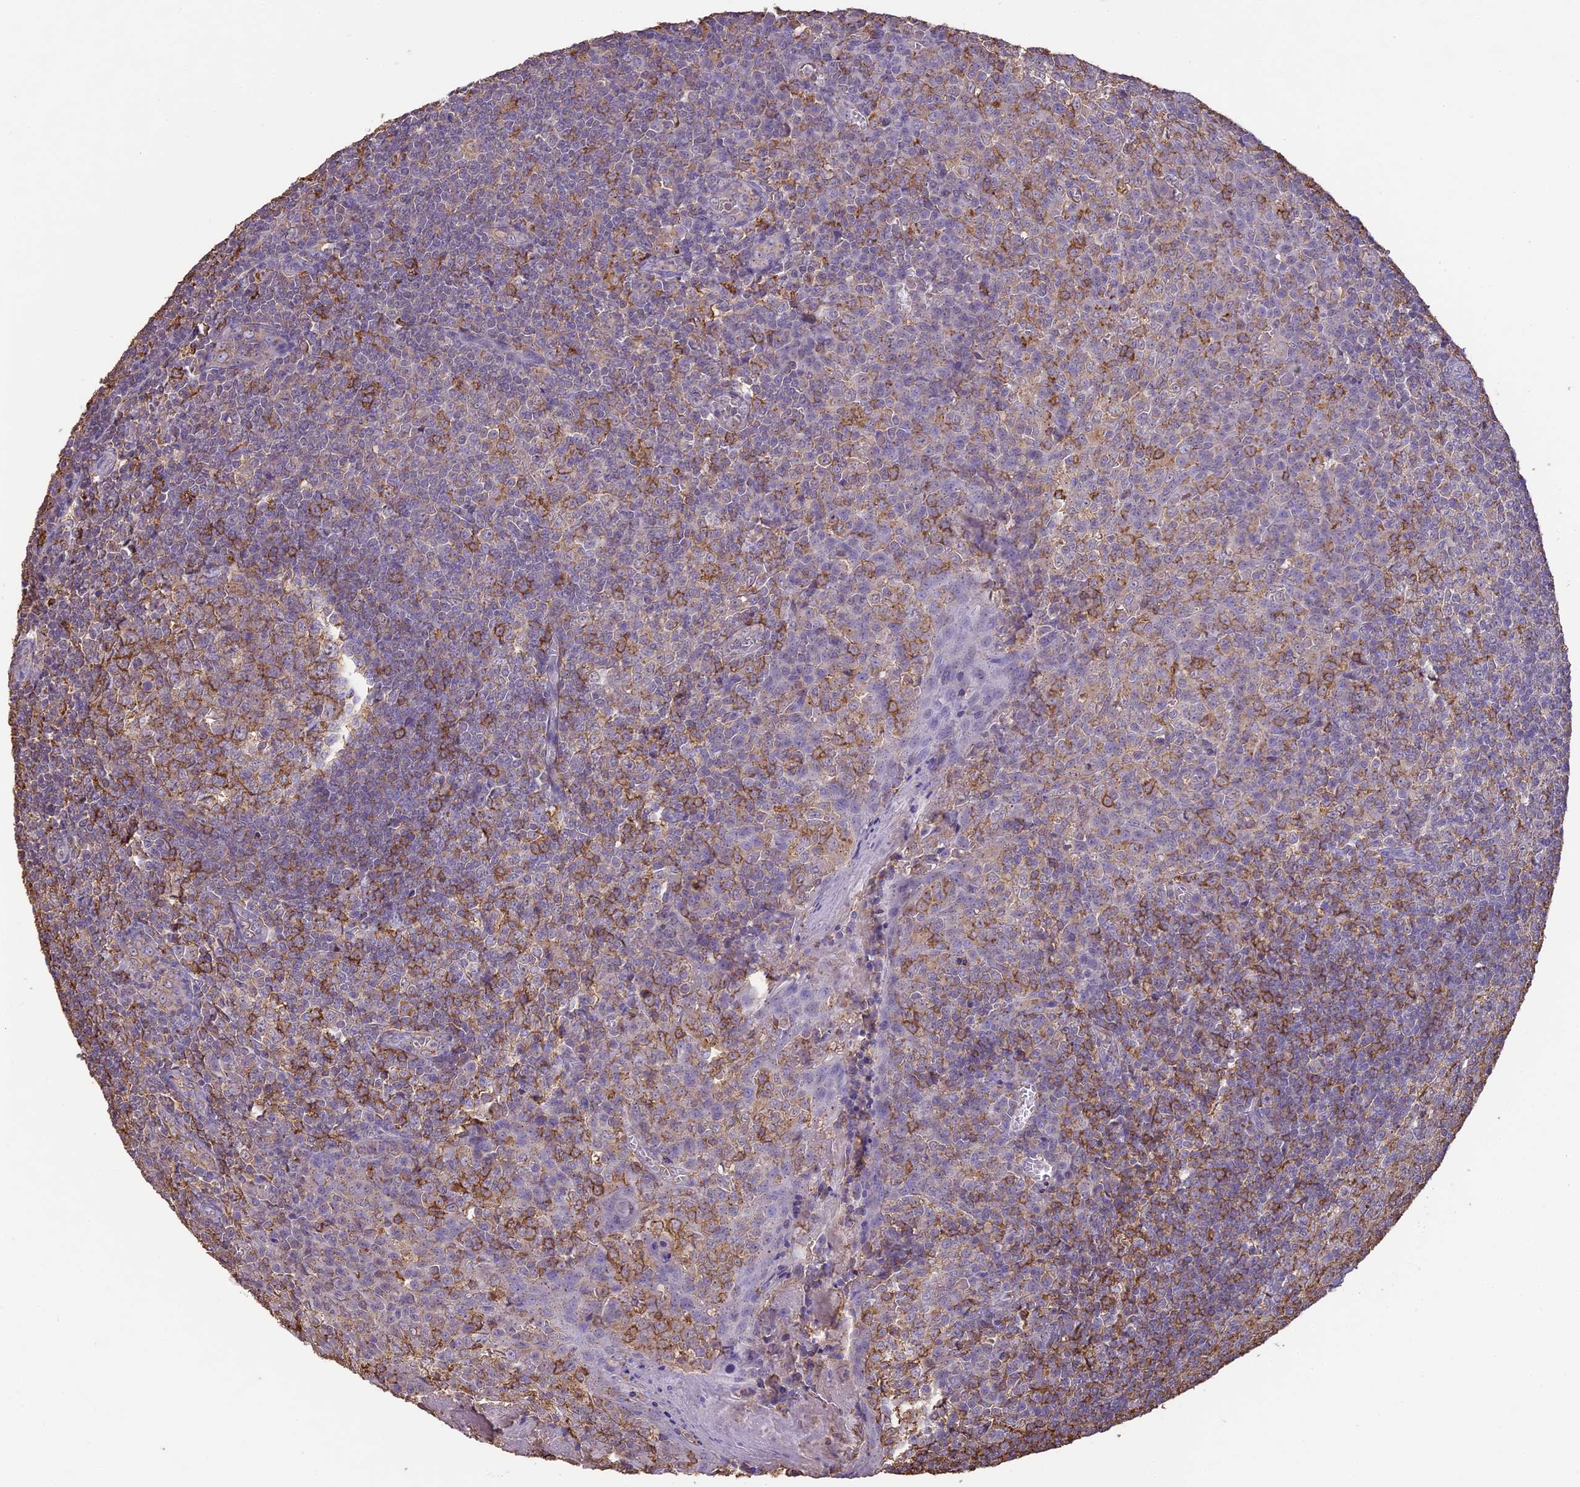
{"staining": {"intensity": "moderate", "quantity": "25%-75%", "location": "cytoplasmic/membranous"}, "tissue": "tonsil", "cell_type": "Germinal center cells", "image_type": "normal", "snomed": [{"axis": "morphology", "description": "Normal tissue, NOS"}, {"axis": "topography", "description": "Tonsil"}], "caption": "A medium amount of moderate cytoplasmic/membranous positivity is present in about 25%-75% of germinal center cells in normal tonsil. (DAB (3,3'-diaminobenzidine) IHC with brightfield microscopy, high magnification).", "gene": "ARHGAP19", "patient": {"sex": "male", "age": 27}}